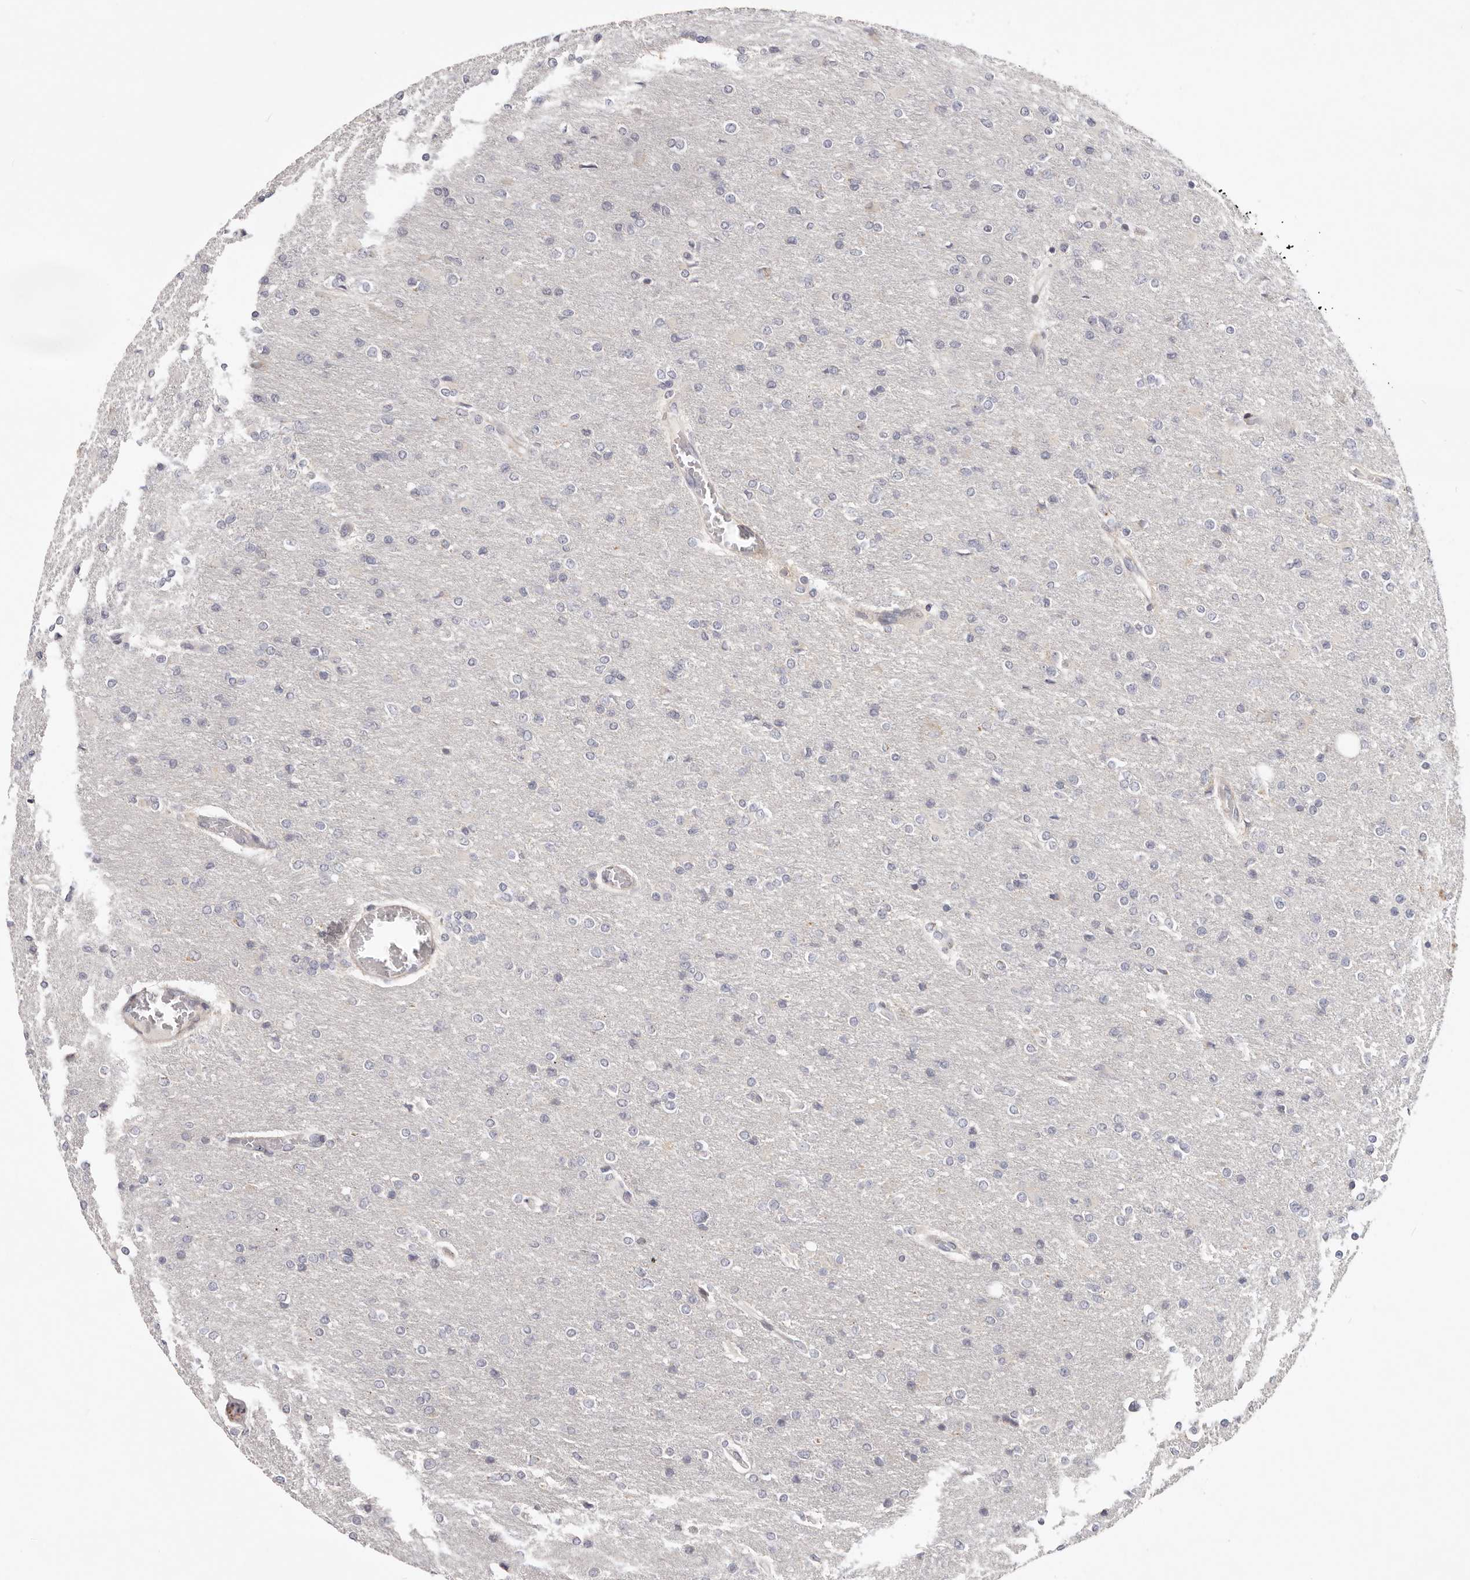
{"staining": {"intensity": "negative", "quantity": "none", "location": "none"}, "tissue": "glioma", "cell_type": "Tumor cells", "image_type": "cancer", "snomed": [{"axis": "morphology", "description": "Glioma, malignant, High grade"}, {"axis": "topography", "description": "Cerebral cortex"}], "caption": "Tumor cells show no significant staining in glioma.", "gene": "MRPS10", "patient": {"sex": "female", "age": 36}}